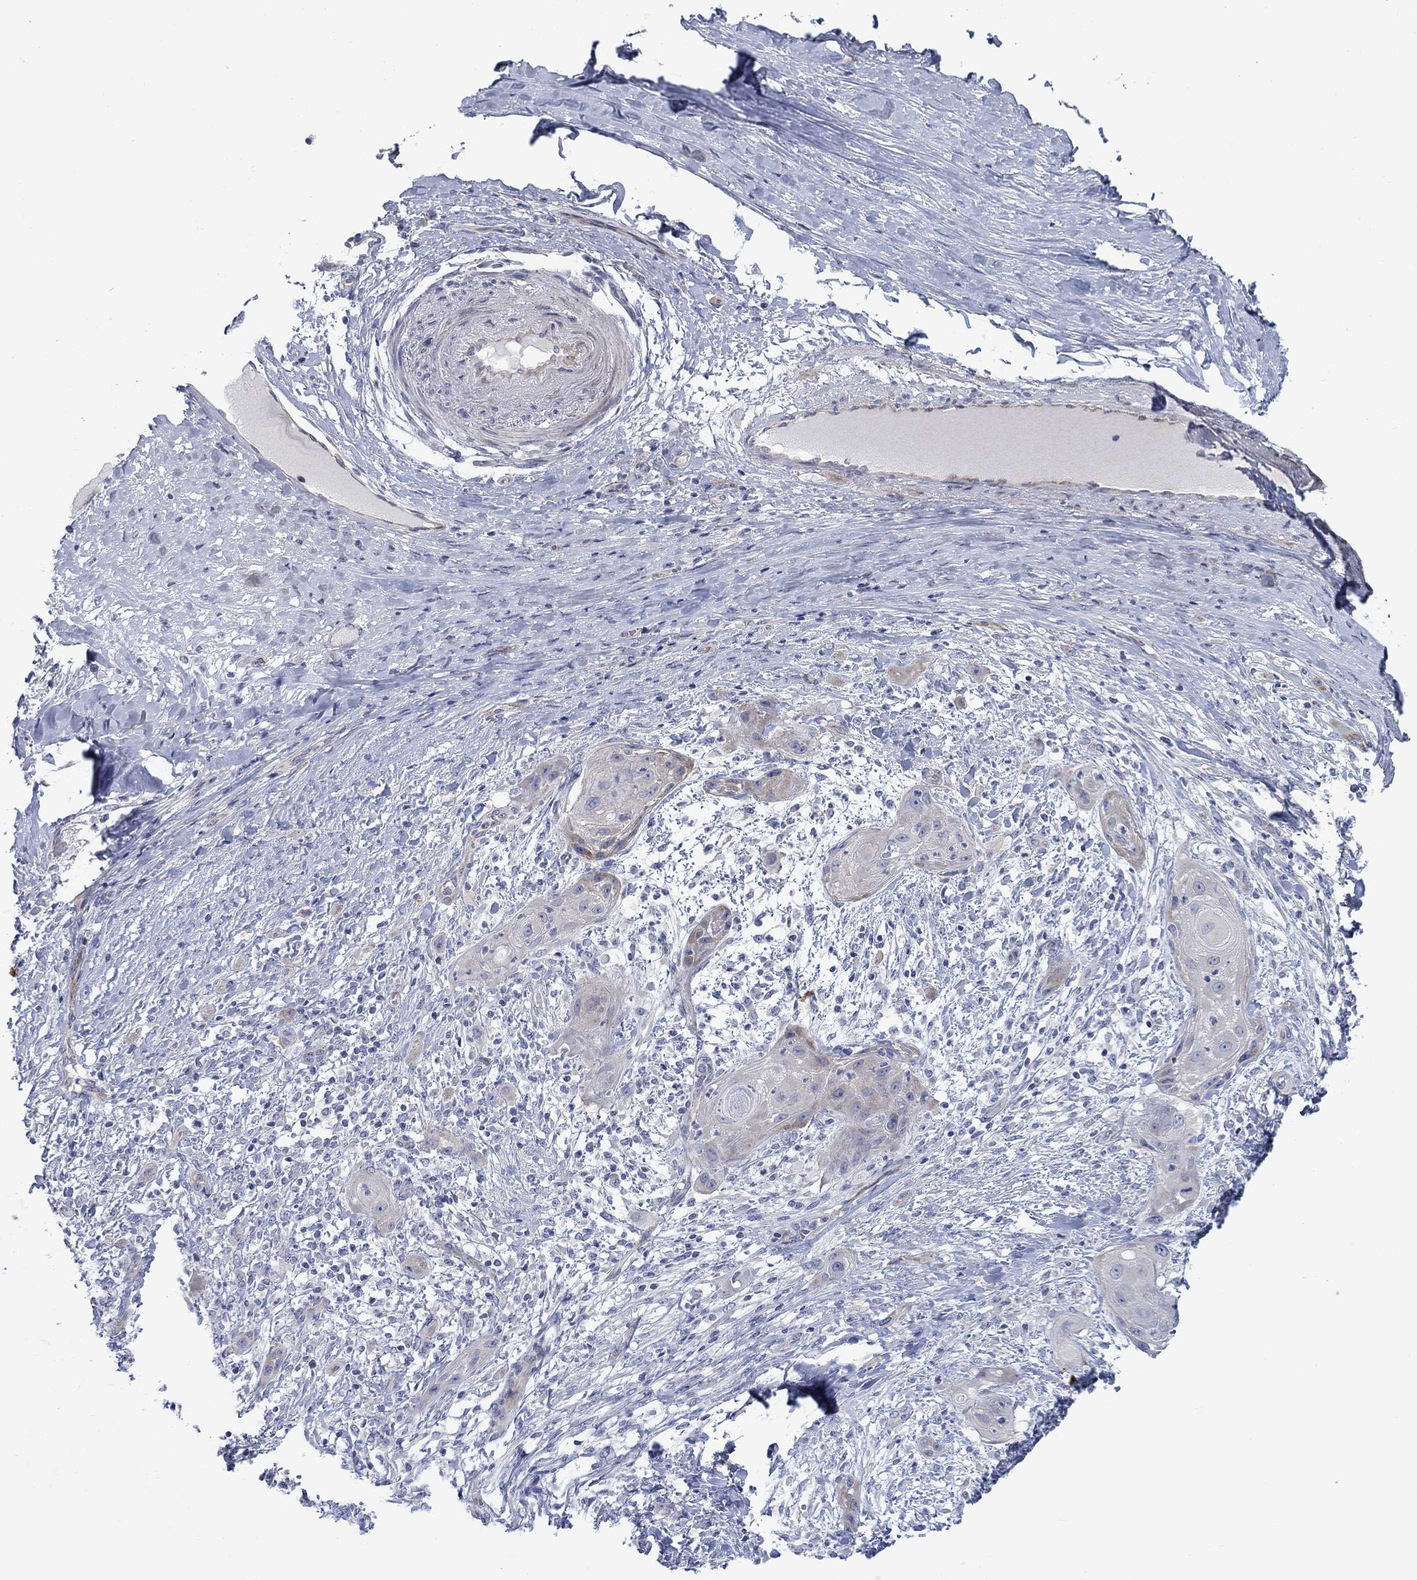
{"staining": {"intensity": "weak", "quantity": "<25%", "location": "cytoplasmic/membranous"}, "tissue": "skin cancer", "cell_type": "Tumor cells", "image_type": "cancer", "snomed": [{"axis": "morphology", "description": "Squamous cell carcinoma, NOS"}, {"axis": "topography", "description": "Skin"}], "caption": "Tumor cells are negative for brown protein staining in skin cancer.", "gene": "FXR1", "patient": {"sex": "male", "age": 62}}